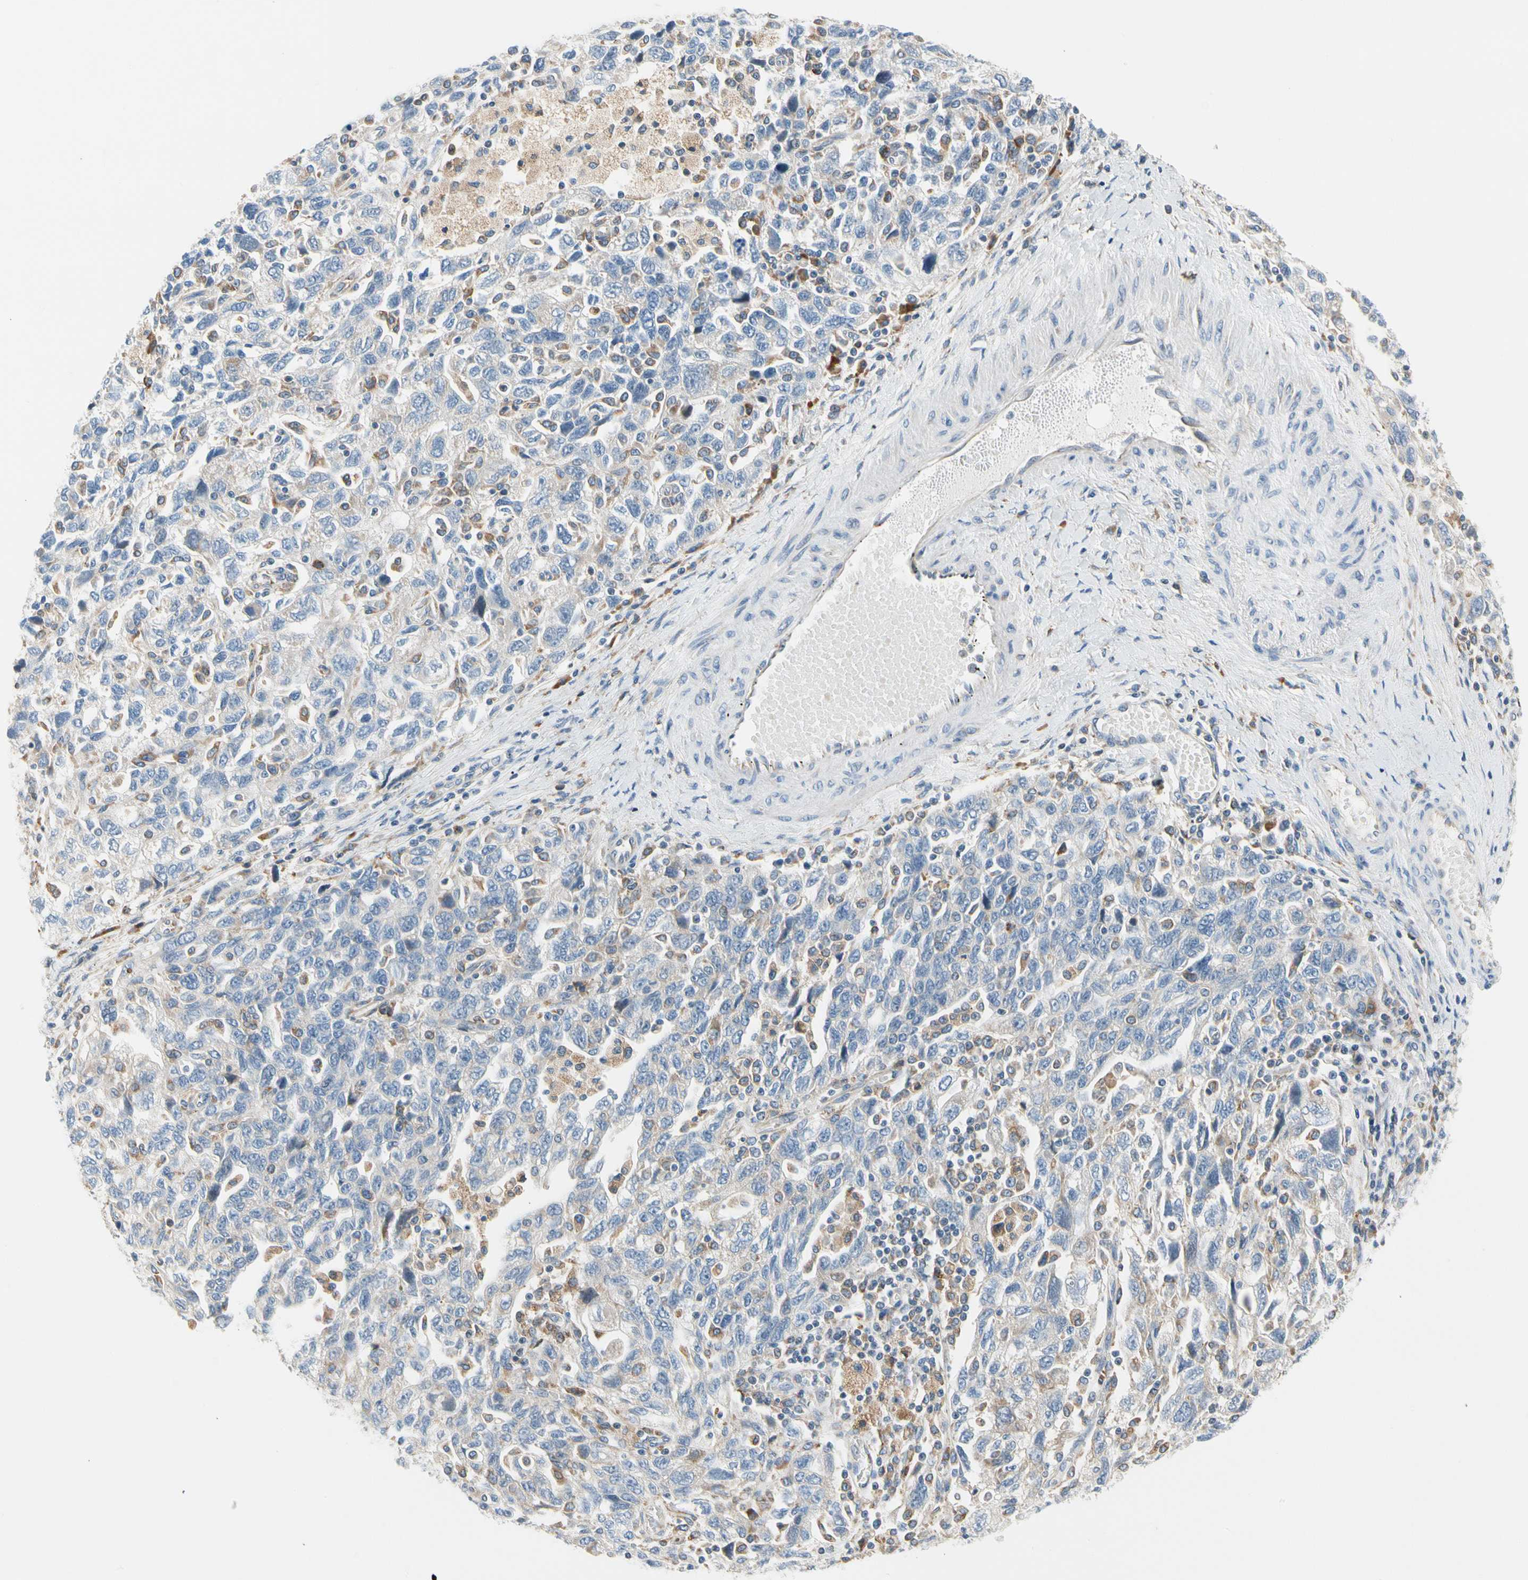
{"staining": {"intensity": "weak", "quantity": "<25%", "location": "cytoplasmic/membranous"}, "tissue": "ovarian cancer", "cell_type": "Tumor cells", "image_type": "cancer", "snomed": [{"axis": "morphology", "description": "Carcinoma, NOS"}, {"axis": "morphology", "description": "Cystadenocarcinoma, serous, NOS"}, {"axis": "topography", "description": "Ovary"}], "caption": "Histopathology image shows no protein staining in tumor cells of ovarian serous cystadenocarcinoma tissue.", "gene": "STXBP1", "patient": {"sex": "female", "age": 69}}